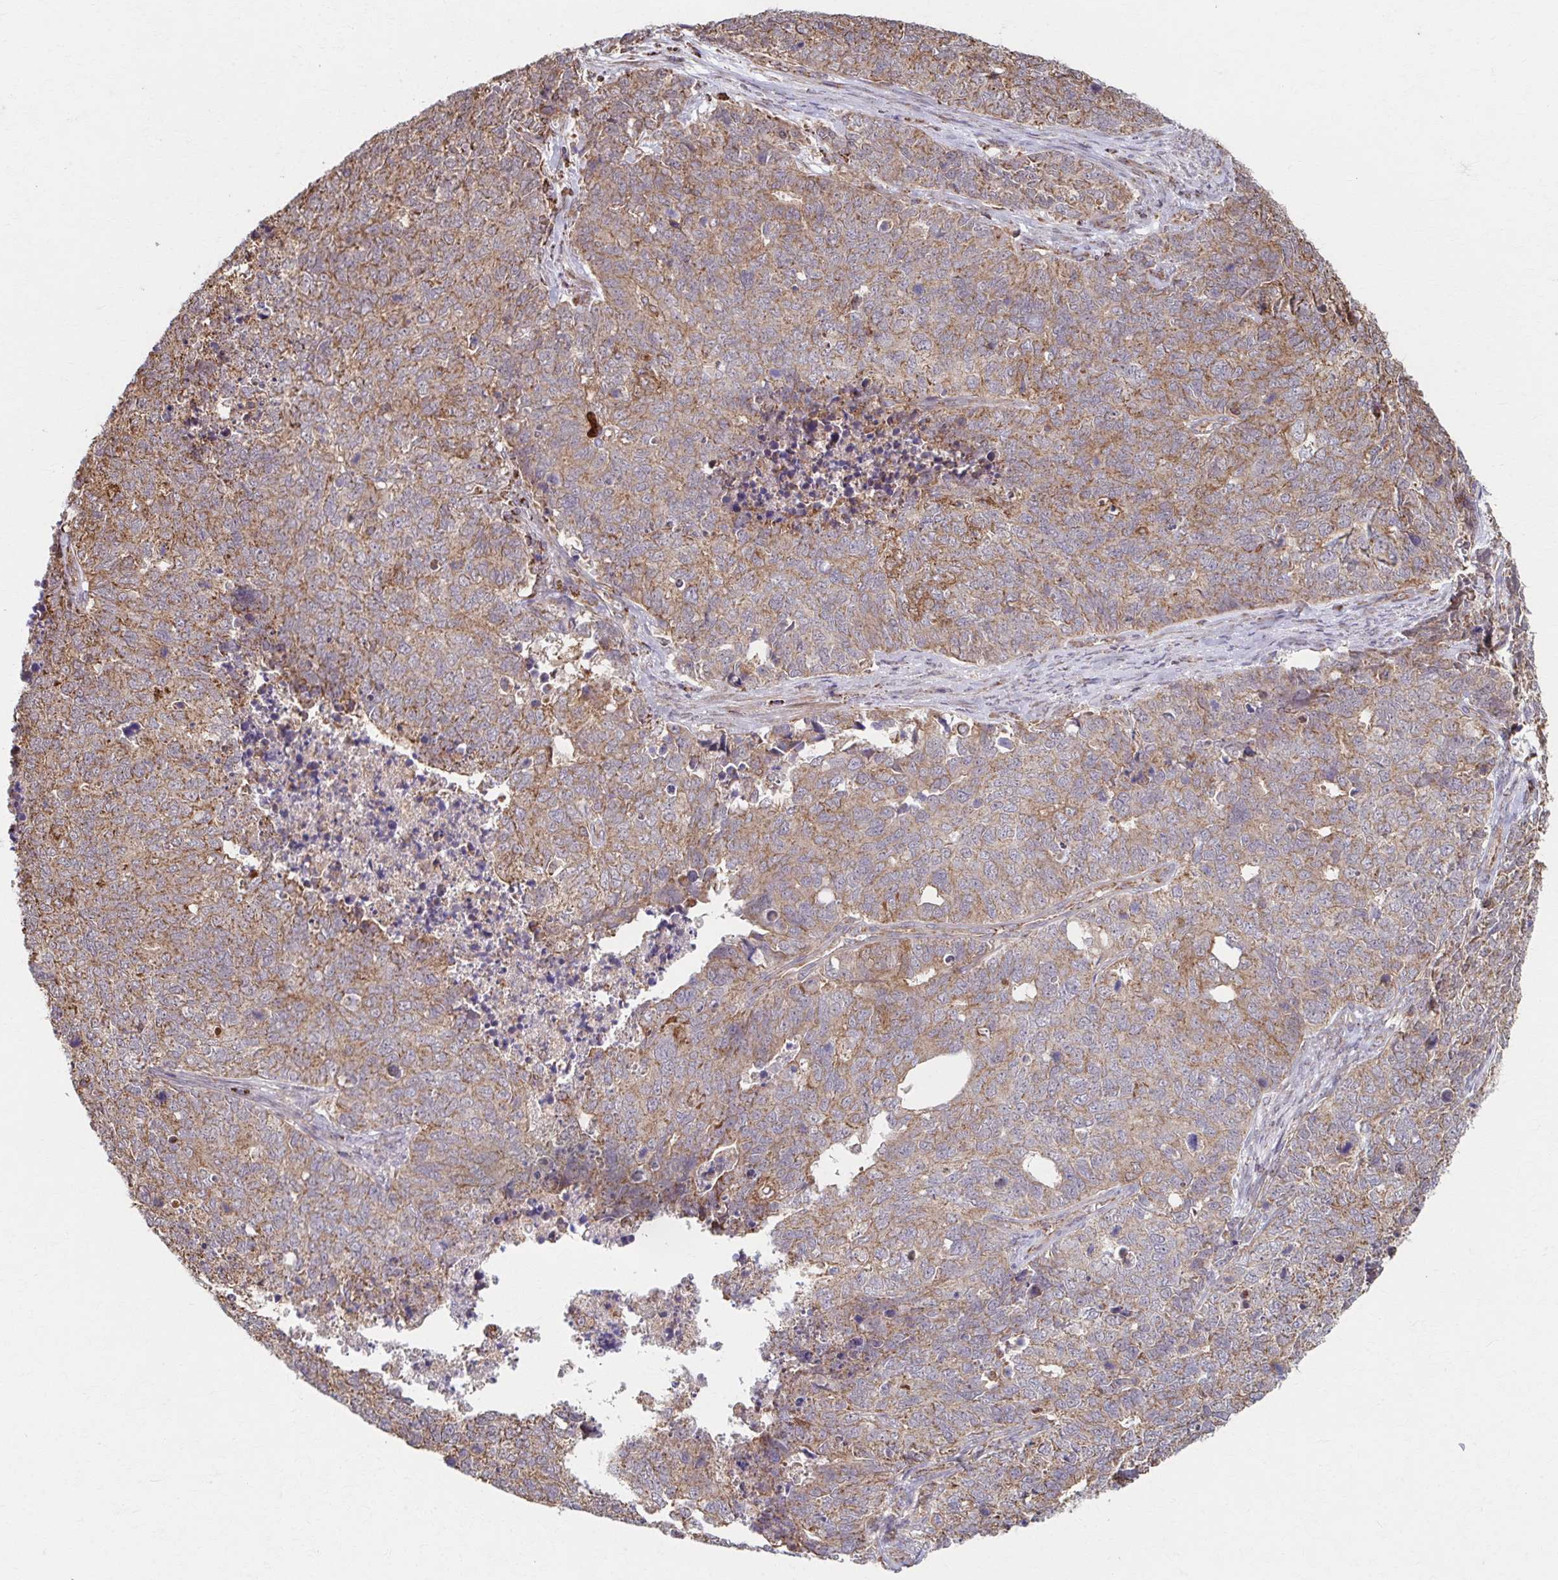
{"staining": {"intensity": "weak", "quantity": ">75%", "location": "cytoplasmic/membranous"}, "tissue": "cervical cancer", "cell_type": "Tumor cells", "image_type": "cancer", "snomed": [{"axis": "morphology", "description": "Adenocarcinoma, NOS"}, {"axis": "topography", "description": "Cervix"}], "caption": "Human cervical cancer (adenocarcinoma) stained for a protein (brown) displays weak cytoplasmic/membranous positive staining in about >75% of tumor cells.", "gene": "KLHL34", "patient": {"sex": "female", "age": 63}}